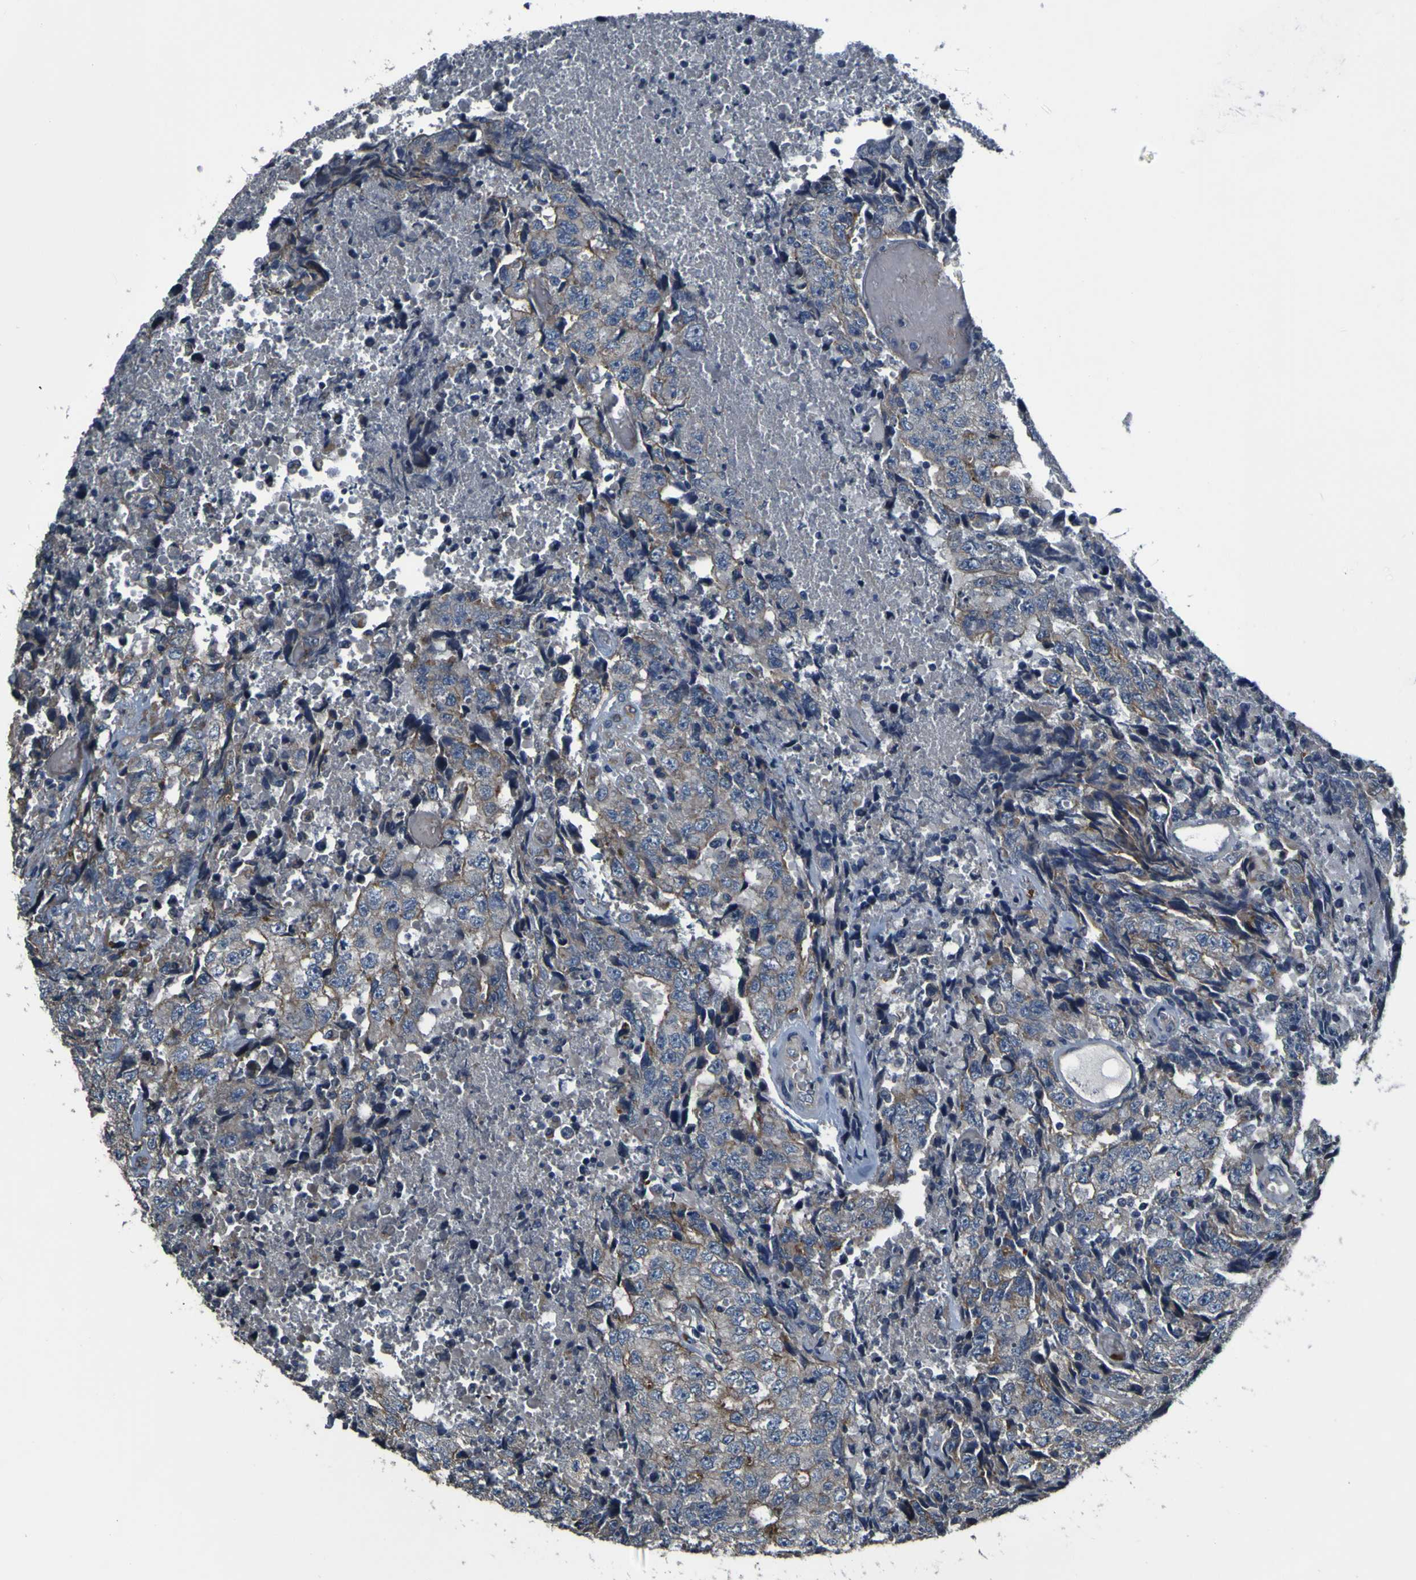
{"staining": {"intensity": "weak", "quantity": "25%-75%", "location": "cytoplasmic/membranous"}, "tissue": "testis cancer", "cell_type": "Tumor cells", "image_type": "cancer", "snomed": [{"axis": "morphology", "description": "Necrosis, NOS"}, {"axis": "morphology", "description": "Carcinoma, Embryonal, NOS"}, {"axis": "topography", "description": "Testis"}], "caption": "Weak cytoplasmic/membranous staining for a protein is appreciated in about 25%-75% of tumor cells of testis embryonal carcinoma using immunohistochemistry.", "gene": "GRAMD1A", "patient": {"sex": "male", "age": 19}}